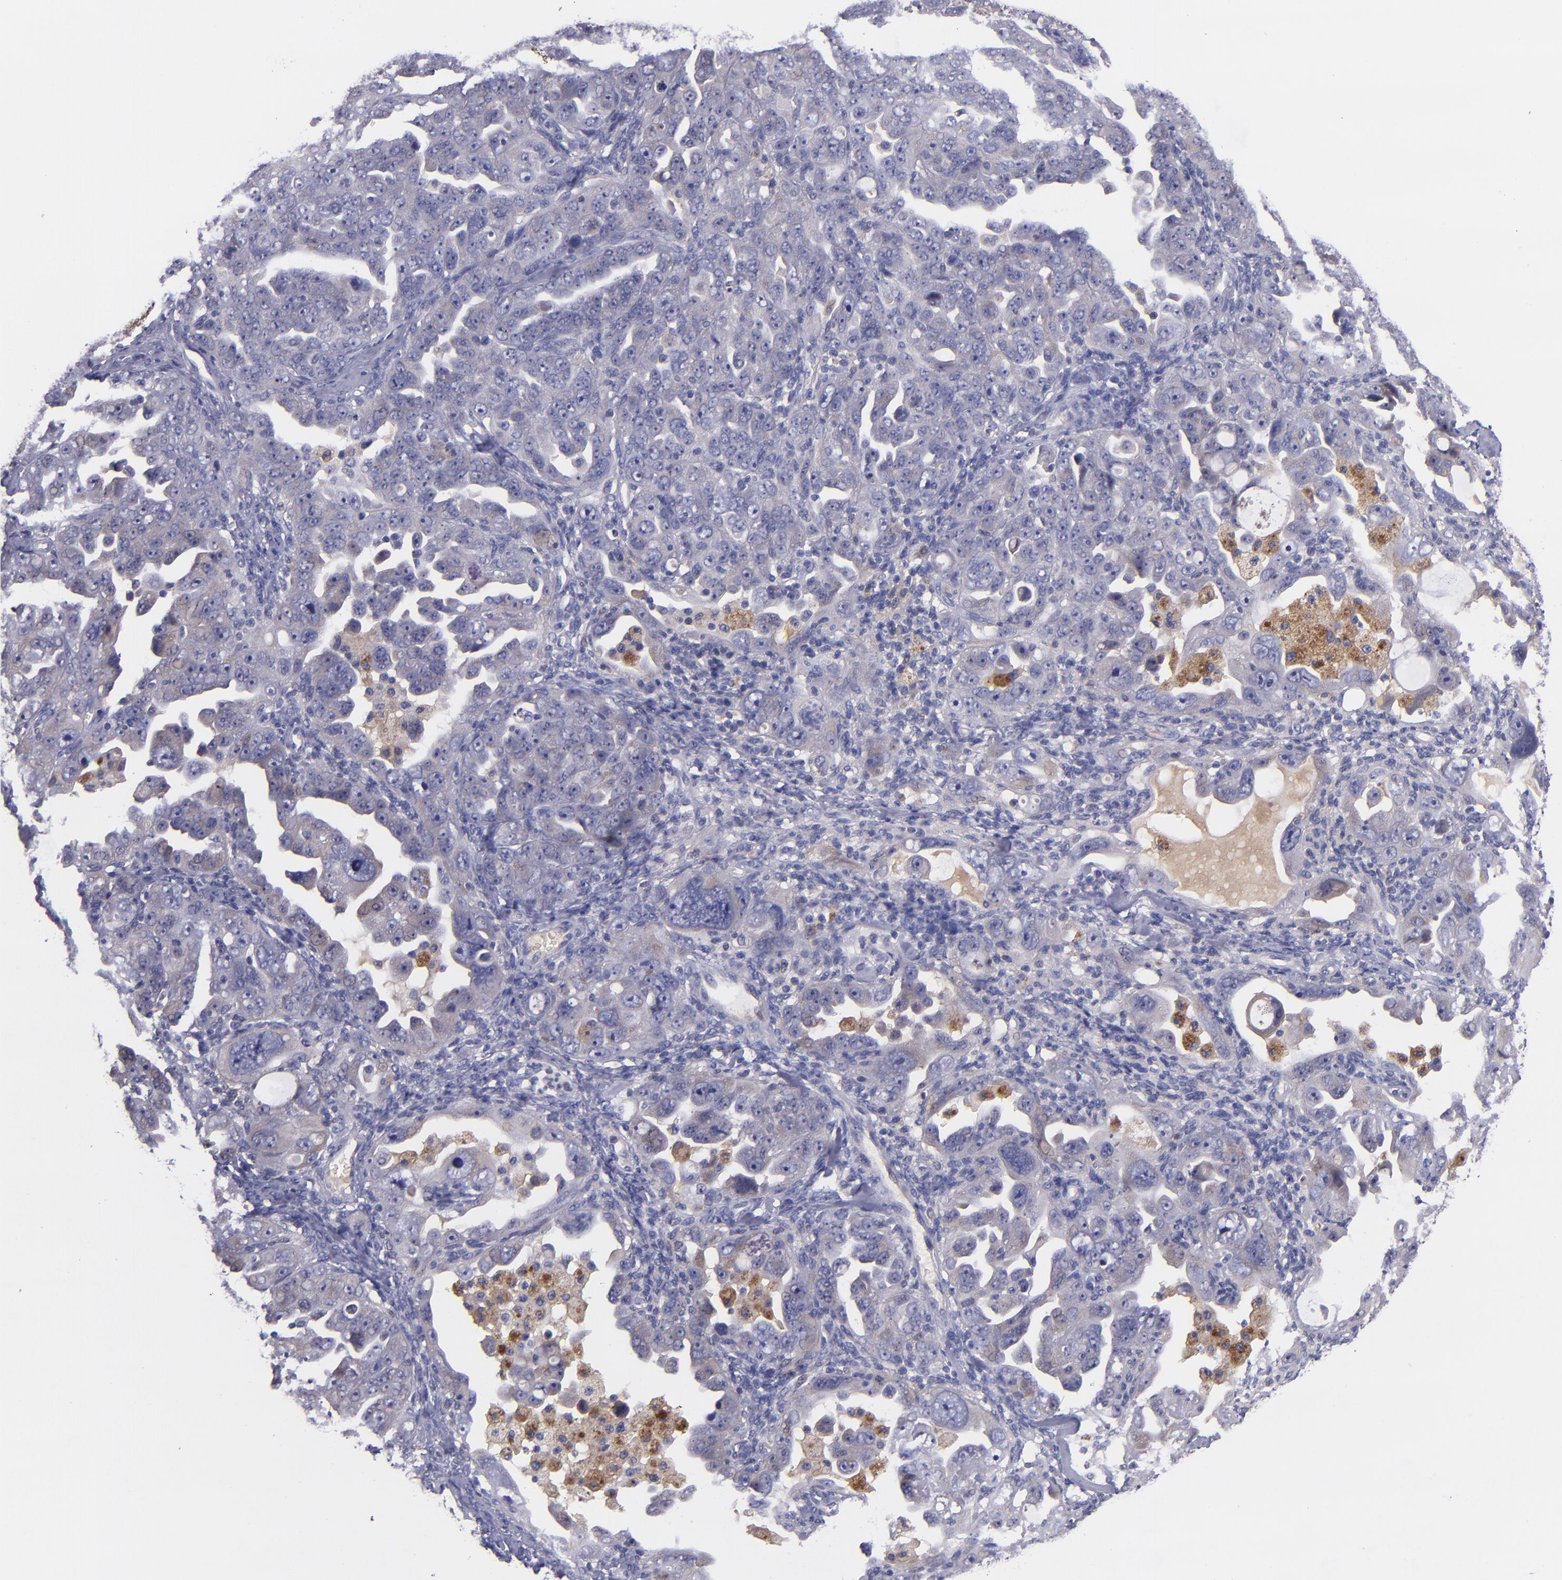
{"staining": {"intensity": "weak", "quantity": ">75%", "location": "cytoplasmic/membranous"}, "tissue": "ovarian cancer", "cell_type": "Tumor cells", "image_type": "cancer", "snomed": [{"axis": "morphology", "description": "Cystadenocarcinoma, serous, NOS"}, {"axis": "topography", "description": "Ovary"}], "caption": "Protein staining exhibits weak cytoplasmic/membranous expression in approximately >75% of tumor cells in serous cystadenocarcinoma (ovarian).", "gene": "RBP4", "patient": {"sex": "female", "age": 66}}